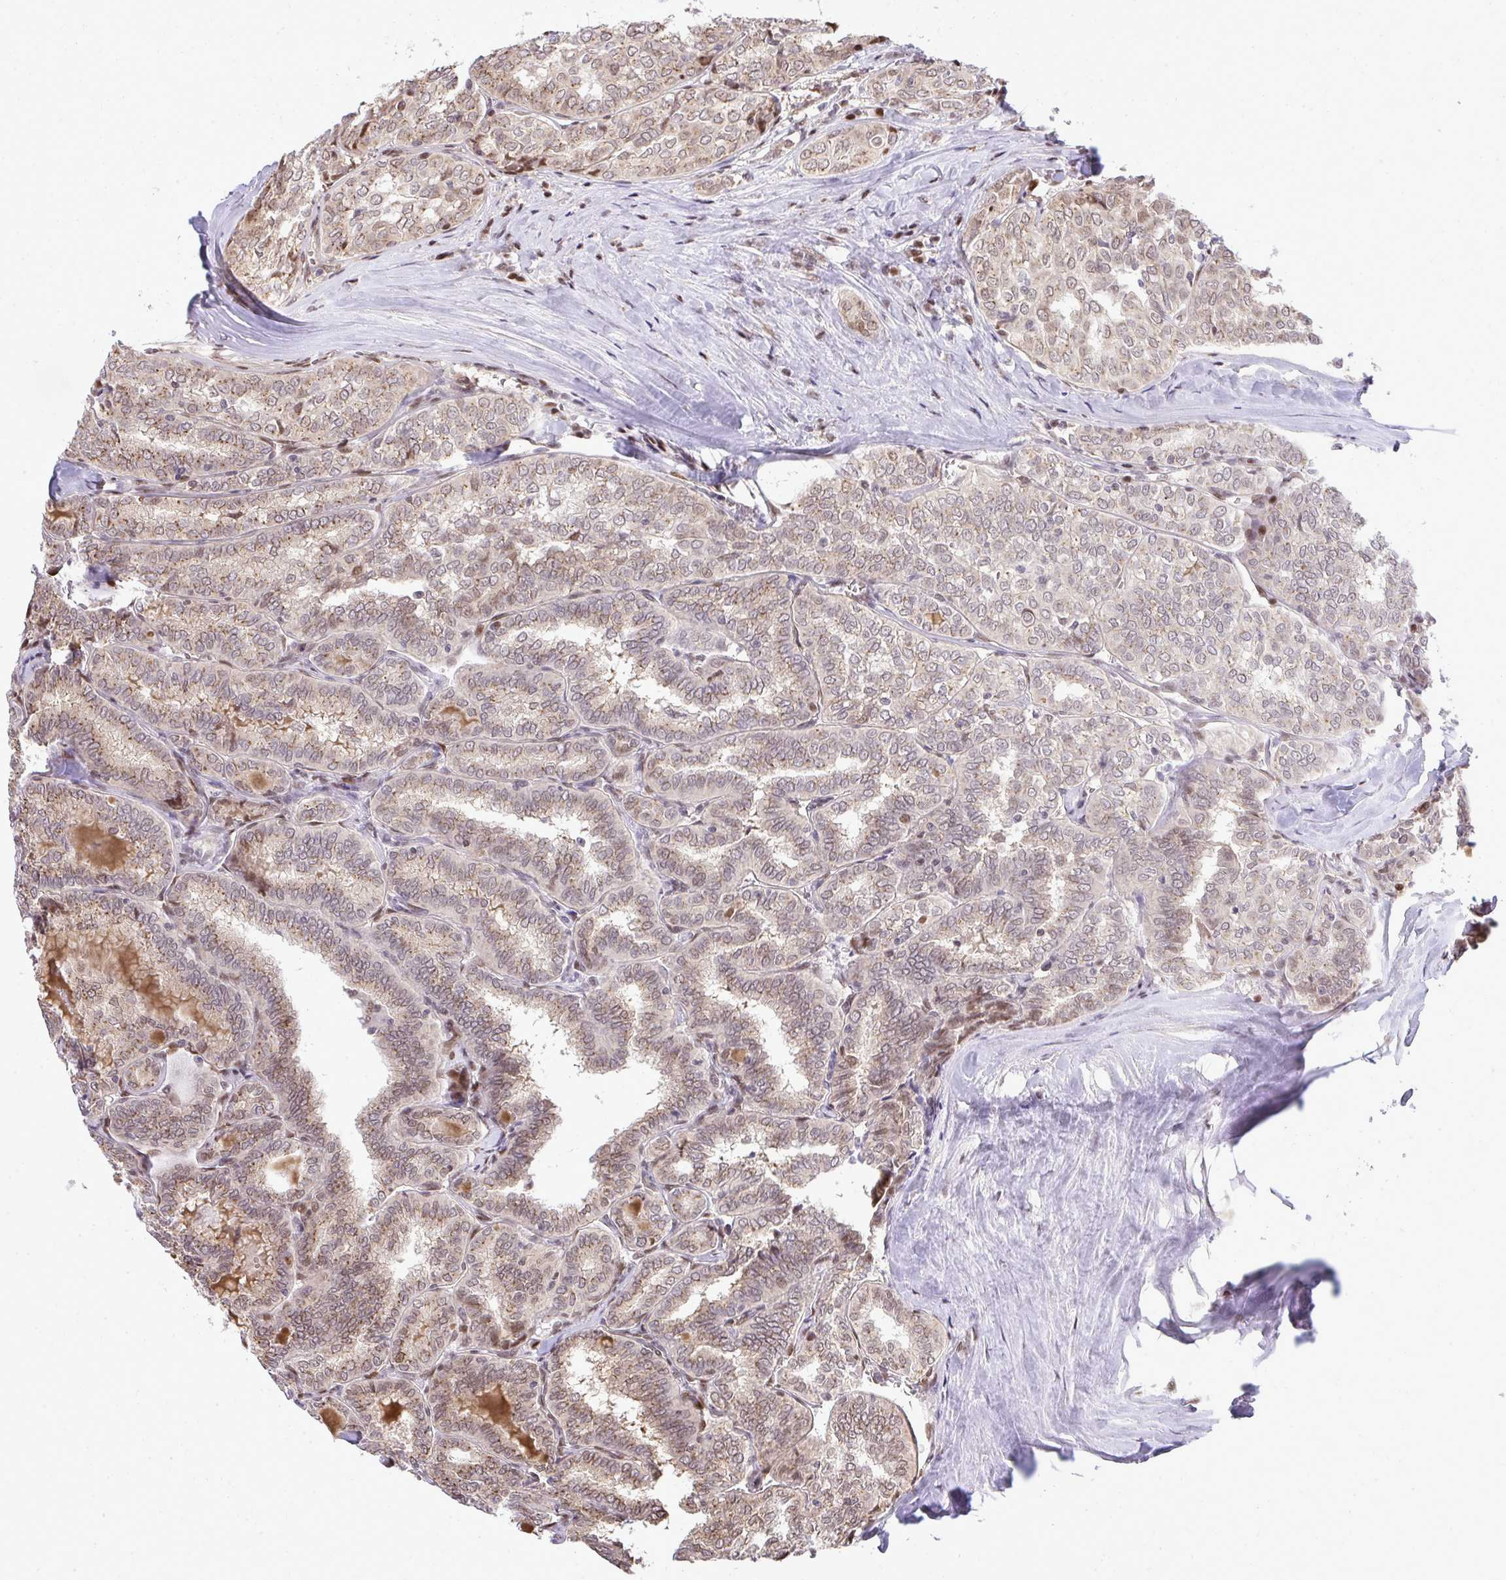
{"staining": {"intensity": "moderate", "quantity": "25%-75%", "location": "cytoplasmic/membranous,nuclear"}, "tissue": "thyroid cancer", "cell_type": "Tumor cells", "image_type": "cancer", "snomed": [{"axis": "morphology", "description": "Papillary adenocarcinoma, NOS"}, {"axis": "topography", "description": "Thyroid gland"}], "caption": "Papillary adenocarcinoma (thyroid) stained with a brown dye exhibits moderate cytoplasmic/membranous and nuclear positive expression in about 25%-75% of tumor cells.", "gene": "PIGY", "patient": {"sex": "female", "age": 30}}